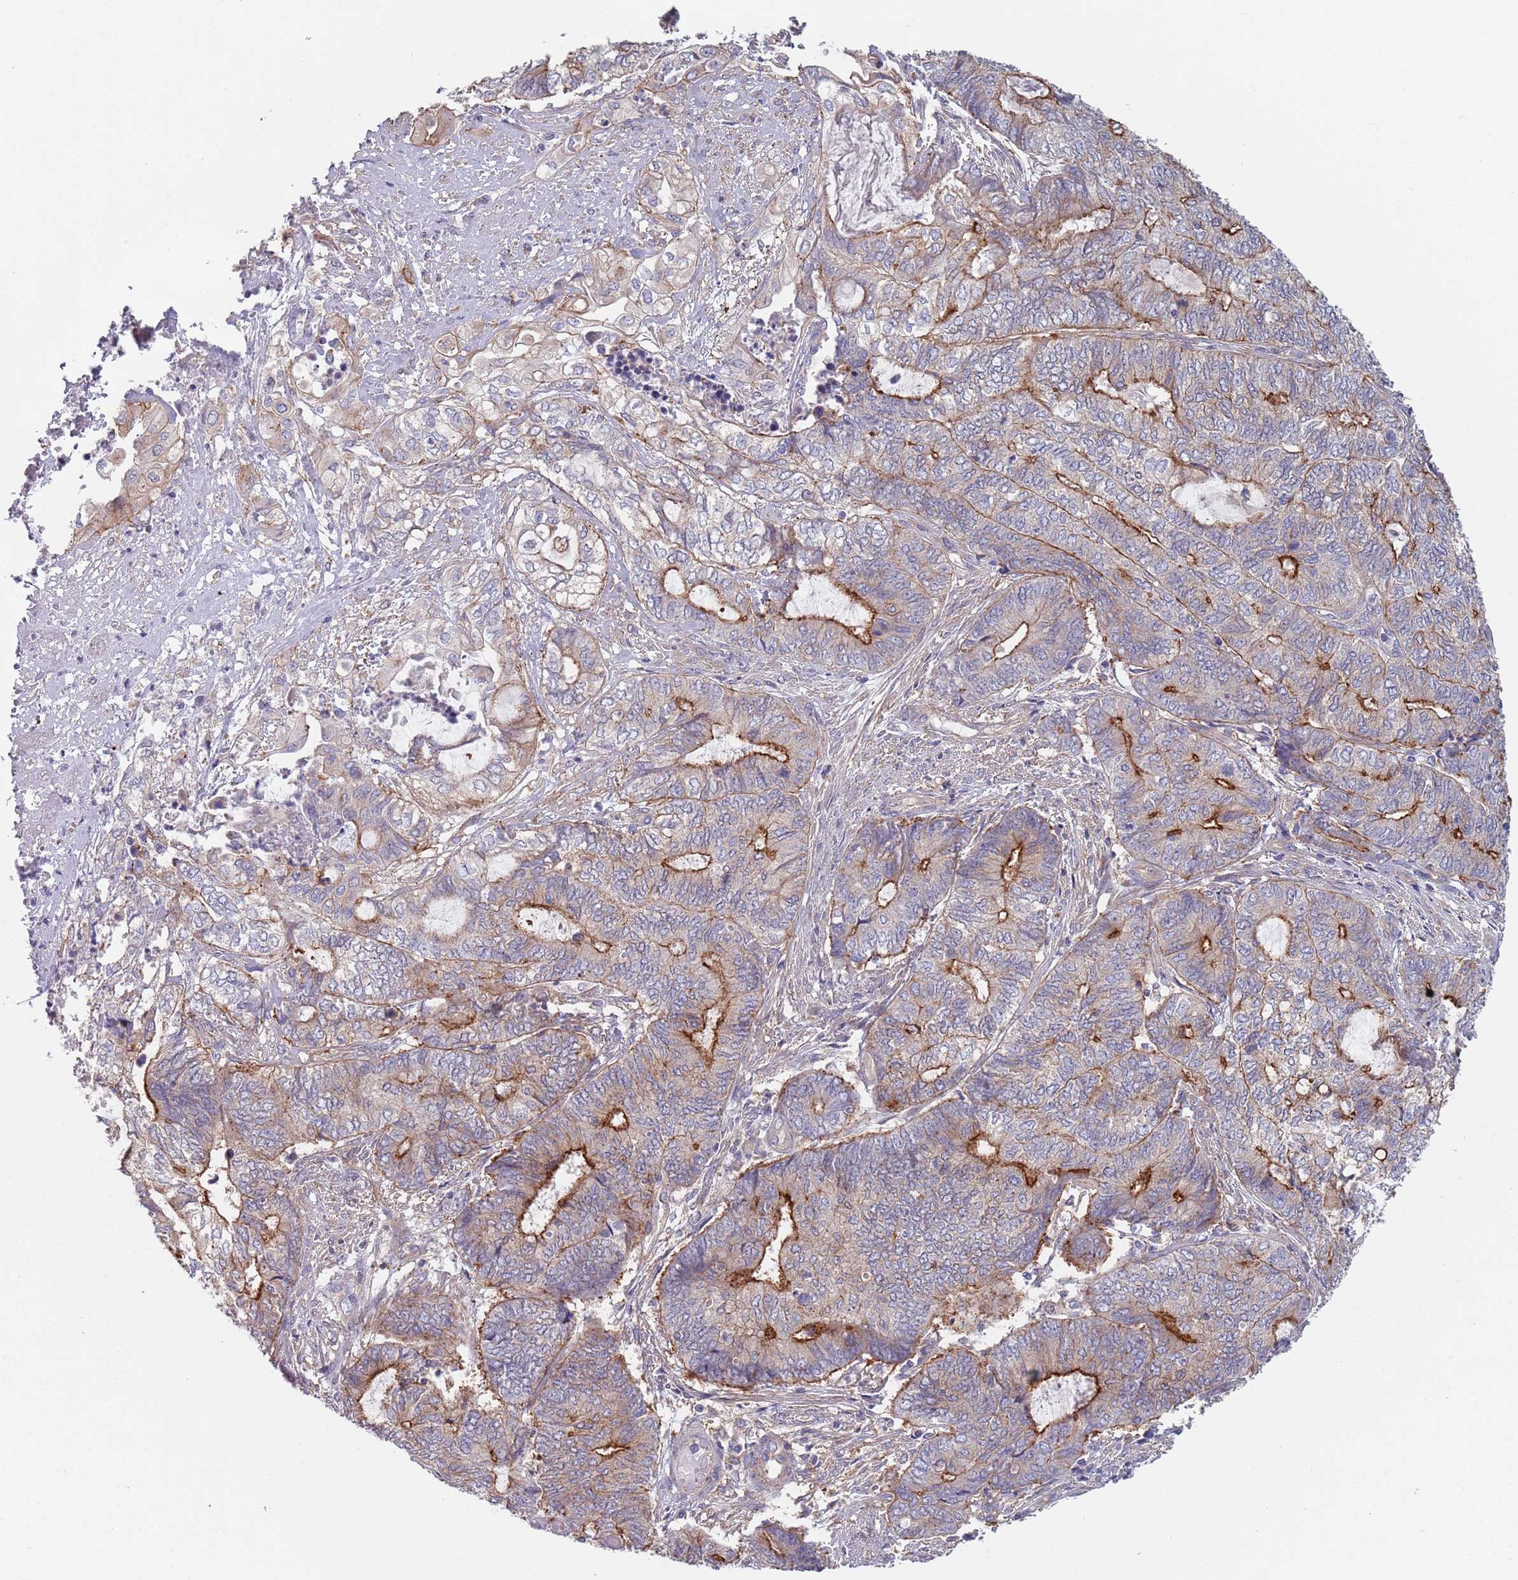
{"staining": {"intensity": "strong", "quantity": "25%-75%", "location": "cytoplasmic/membranous"}, "tissue": "endometrial cancer", "cell_type": "Tumor cells", "image_type": "cancer", "snomed": [{"axis": "morphology", "description": "Adenocarcinoma, NOS"}, {"axis": "topography", "description": "Uterus"}, {"axis": "topography", "description": "Endometrium"}], "caption": "Tumor cells show high levels of strong cytoplasmic/membranous staining in approximately 25%-75% of cells in human endometrial cancer.", "gene": "APPL2", "patient": {"sex": "female", "age": 70}}